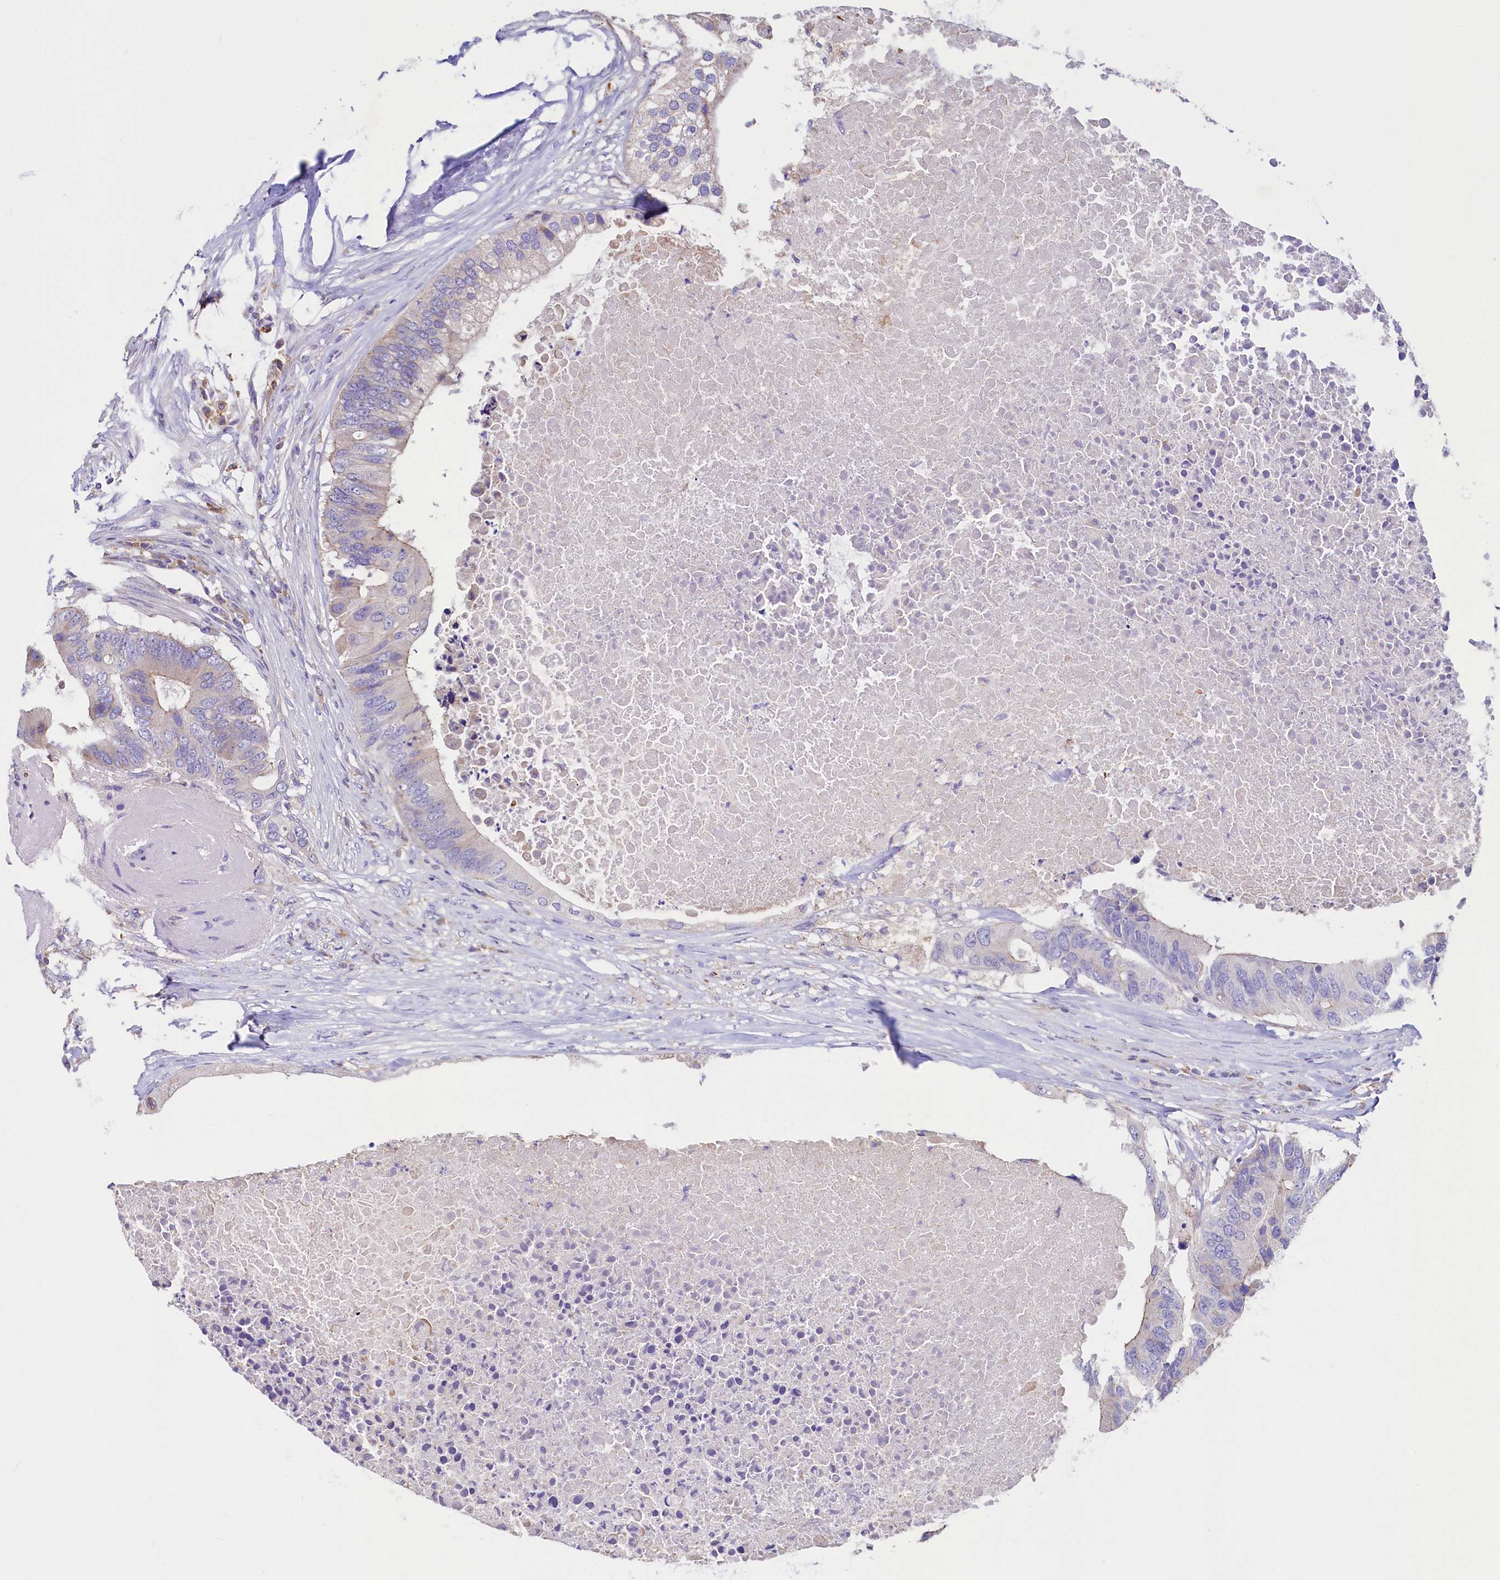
{"staining": {"intensity": "negative", "quantity": "none", "location": "none"}, "tissue": "colorectal cancer", "cell_type": "Tumor cells", "image_type": "cancer", "snomed": [{"axis": "morphology", "description": "Adenocarcinoma, NOS"}, {"axis": "topography", "description": "Colon"}], "caption": "Colorectal cancer stained for a protein using IHC displays no staining tumor cells.", "gene": "HPS6", "patient": {"sex": "male", "age": 71}}